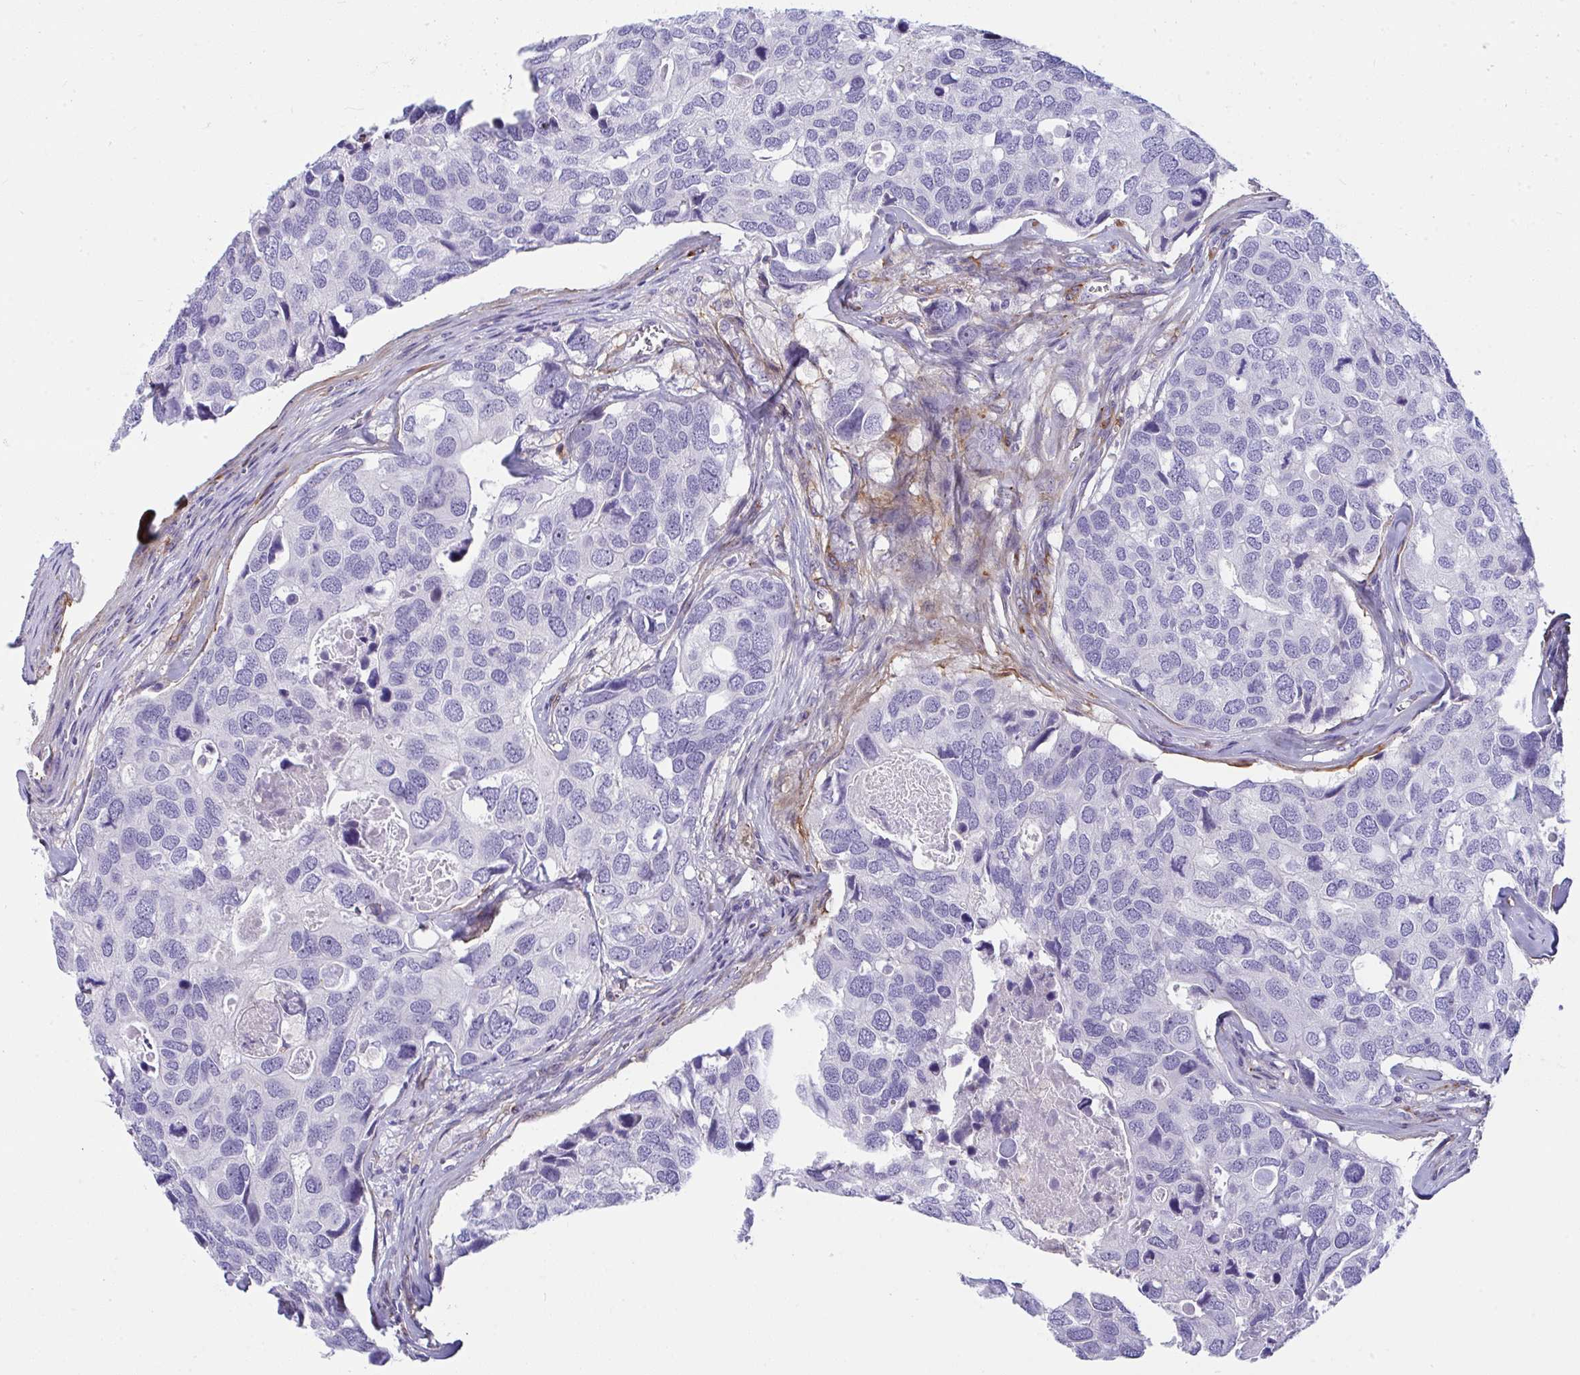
{"staining": {"intensity": "negative", "quantity": "none", "location": "none"}, "tissue": "breast cancer", "cell_type": "Tumor cells", "image_type": "cancer", "snomed": [{"axis": "morphology", "description": "Duct carcinoma"}, {"axis": "topography", "description": "Breast"}], "caption": "An immunohistochemistry (IHC) image of infiltrating ductal carcinoma (breast) is shown. There is no staining in tumor cells of infiltrating ductal carcinoma (breast).", "gene": "LHFPL6", "patient": {"sex": "female", "age": 83}}